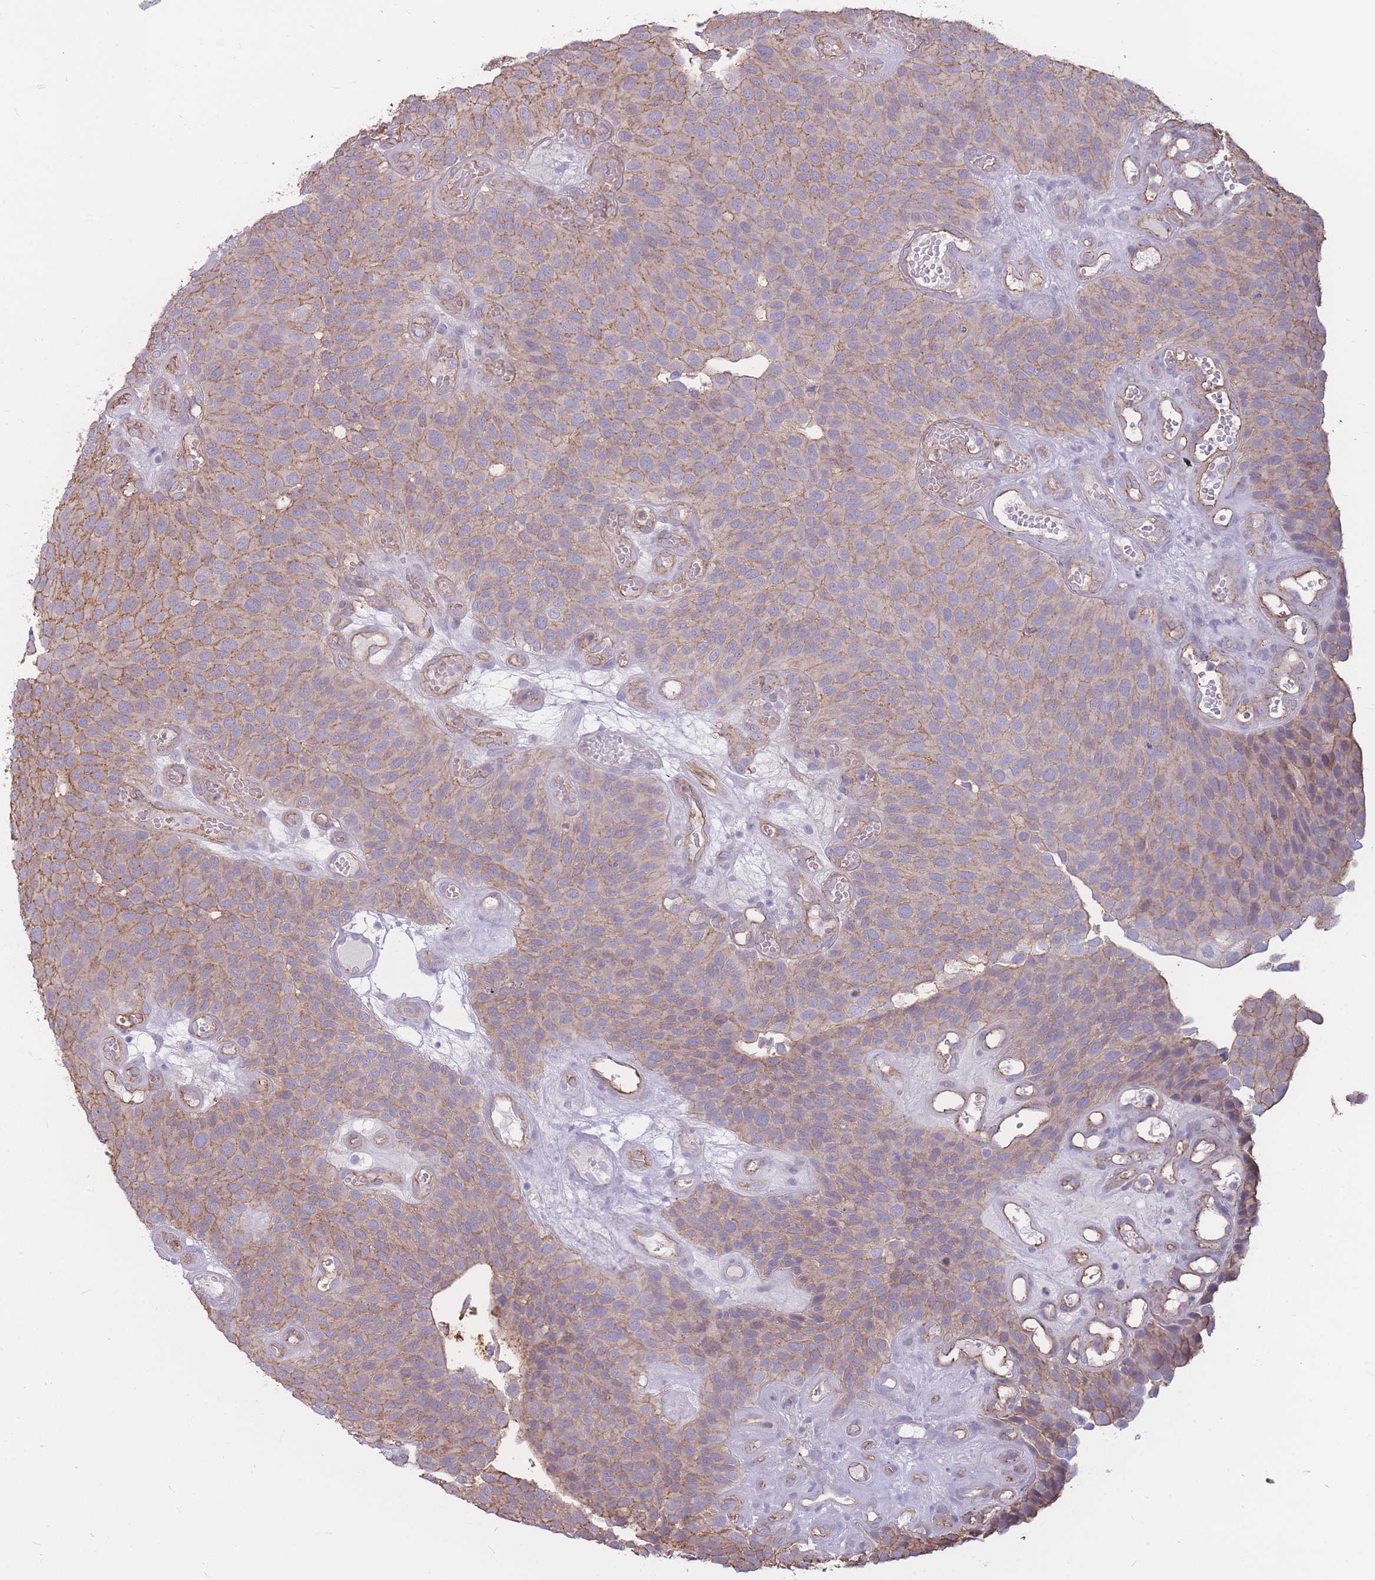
{"staining": {"intensity": "weak", "quantity": ">75%", "location": "cytoplasmic/membranous"}, "tissue": "urothelial cancer", "cell_type": "Tumor cells", "image_type": "cancer", "snomed": [{"axis": "morphology", "description": "Urothelial carcinoma, Low grade"}, {"axis": "topography", "description": "Urinary bladder"}], "caption": "A photomicrograph showing weak cytoplasmic/membranous positivity in approximately >75% of tumor cells in urothelial cancer, as visualized by brown immunohistochemical staining.", "gene": "GNA11", "patient": {"sex": "male", "age": 89}}